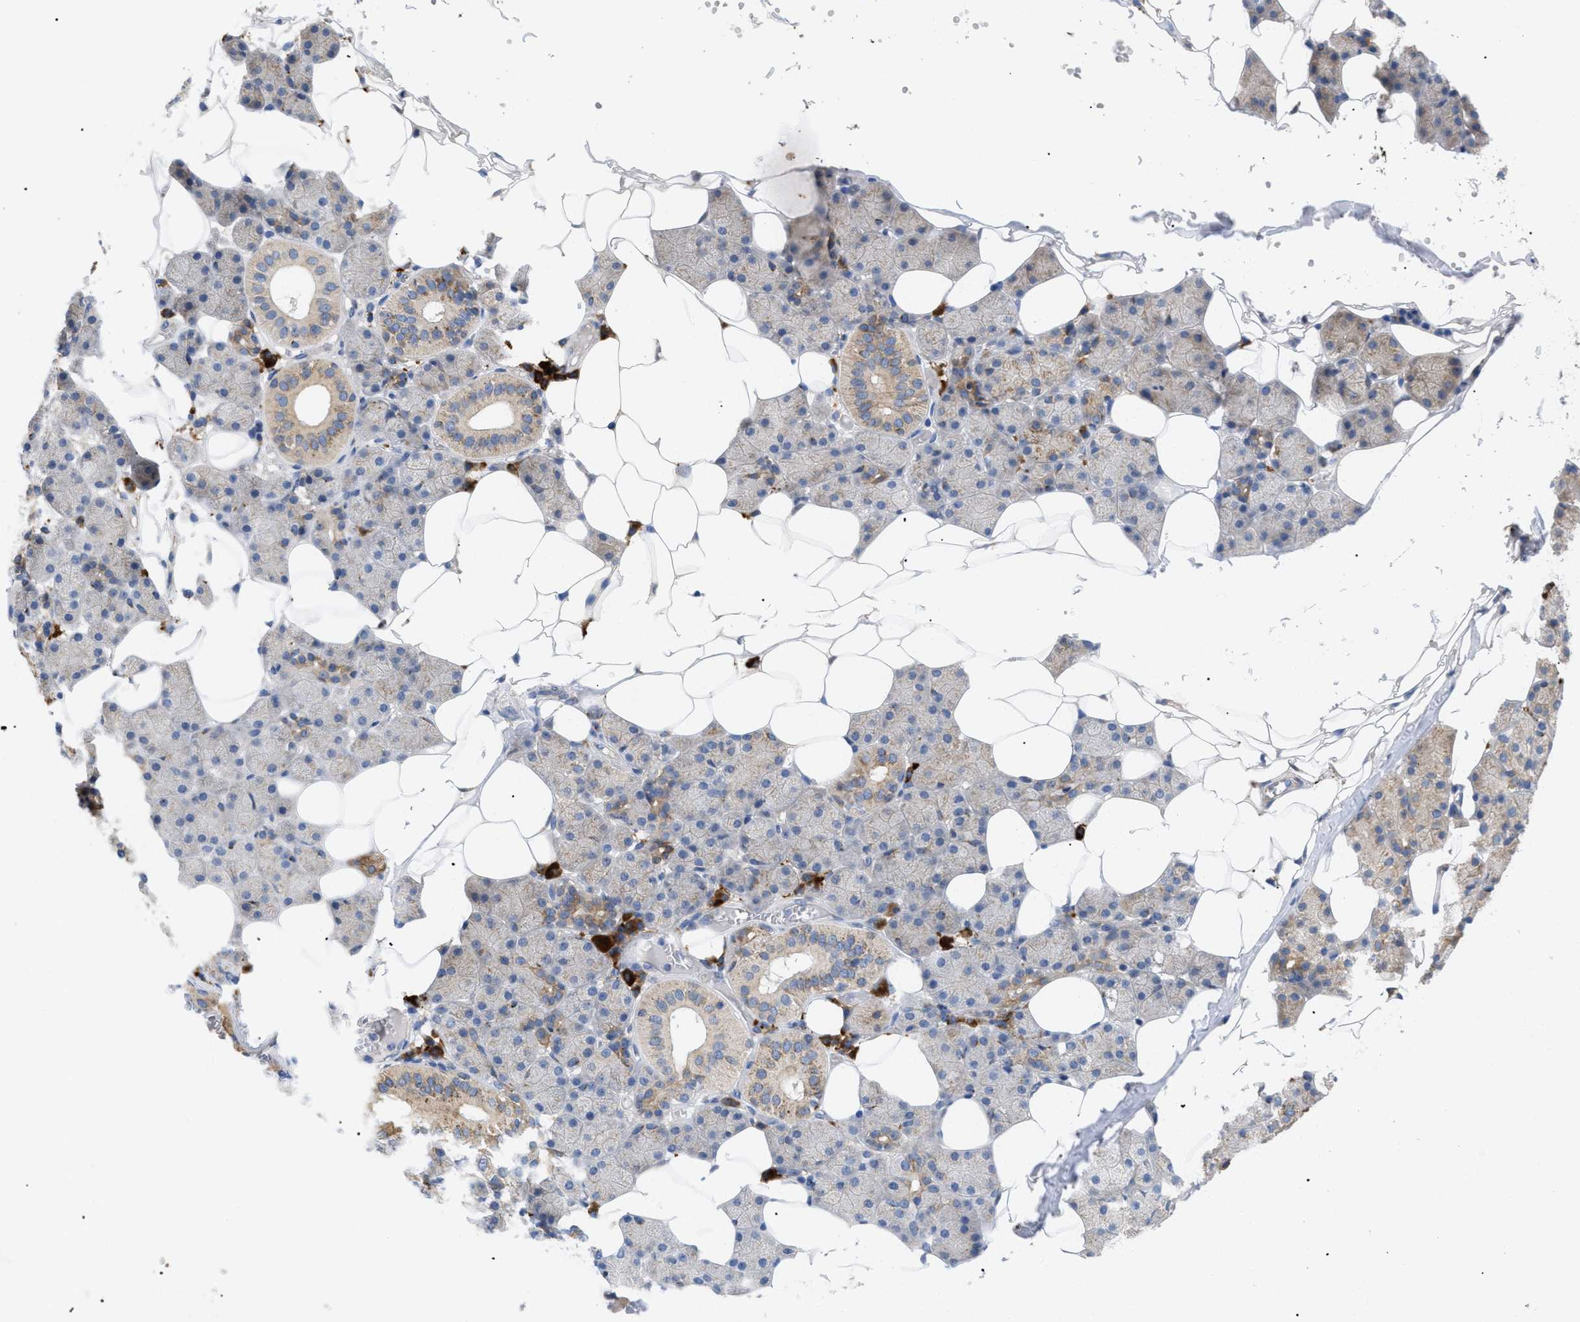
{"staining": {"intensity": "moderate", "quantity": "25%-75%", "location": "cytoplasmic/membranous"}, "tissue": "salivary gland", "cell_type": "Glandular cells", "image_type": "normal", "snomed": [{"axis": "morphology", "description": "Normal tissue, NOS"}, {"axis": "topography", "description": "Salivary gland"}], "caption": "Protein expression analysis of benign salivary gland exhibits moderate cytoplasmic/membranous expression in approximately 25%-75% of glandular cells. (DAB (3,3'-diaminobenzidine) IHC, brown staining for protein, blue staining for nuclei).", "gene": "SLC50A1", "patient": {"sex": "female", "age": 33}}